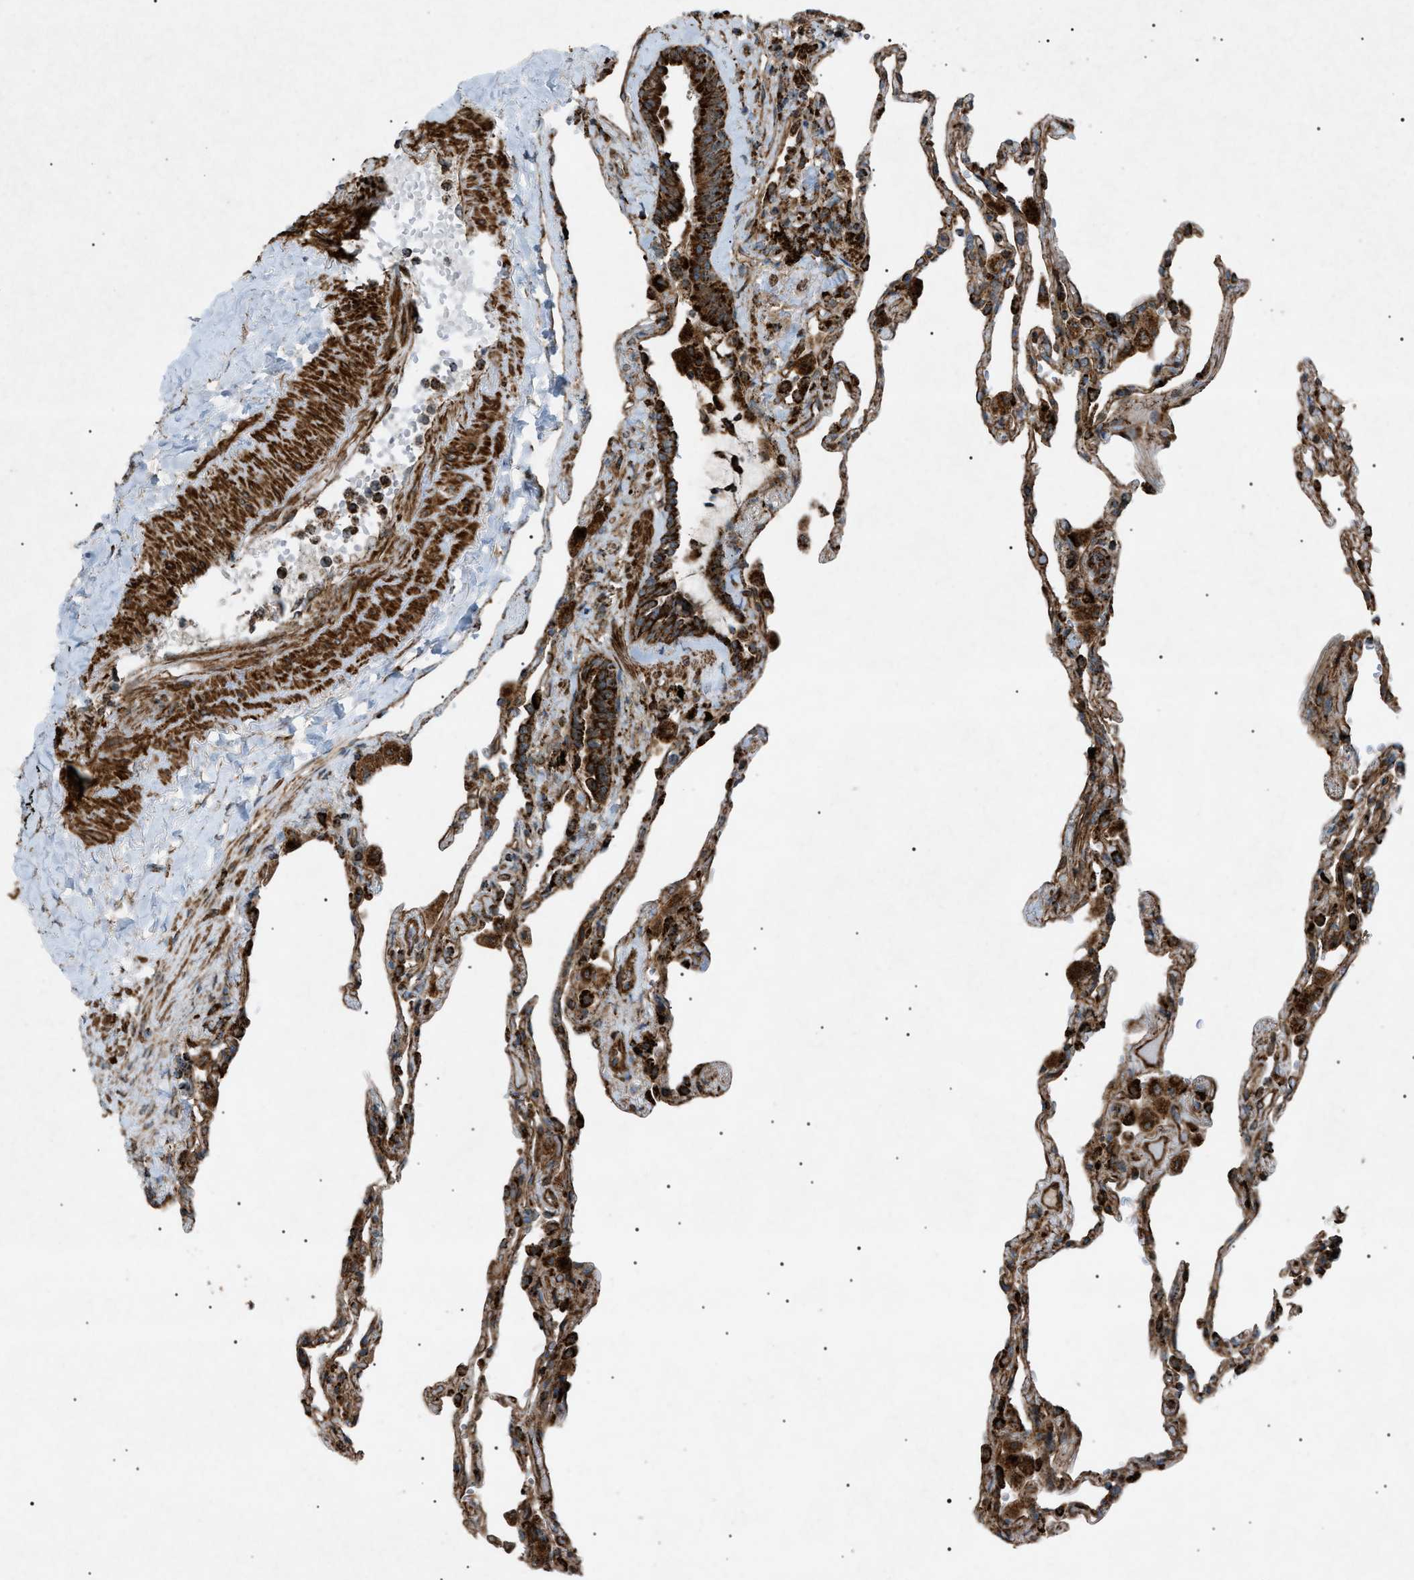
{"staining": {"intensity": "moderate", "quantity": ">75%", "location": "cytoplasmic/membranous"}, "tissue": "lung", "cell_type": "Alveolar cells", "image_type": "normal", "snomed": [{"axis": "morphology", "description": "Normal tissue, NOS"}, {"axis": "topography", "description": "Lung"}], "caption": "IHC (DAB) staining of normal human lung exhibits moderate cytoplasmic/membranous protein positivity in about >75% of alveolar cells.", "gene": "C1GALT1C1", "patient": {"sex": "male", "age": 59}}